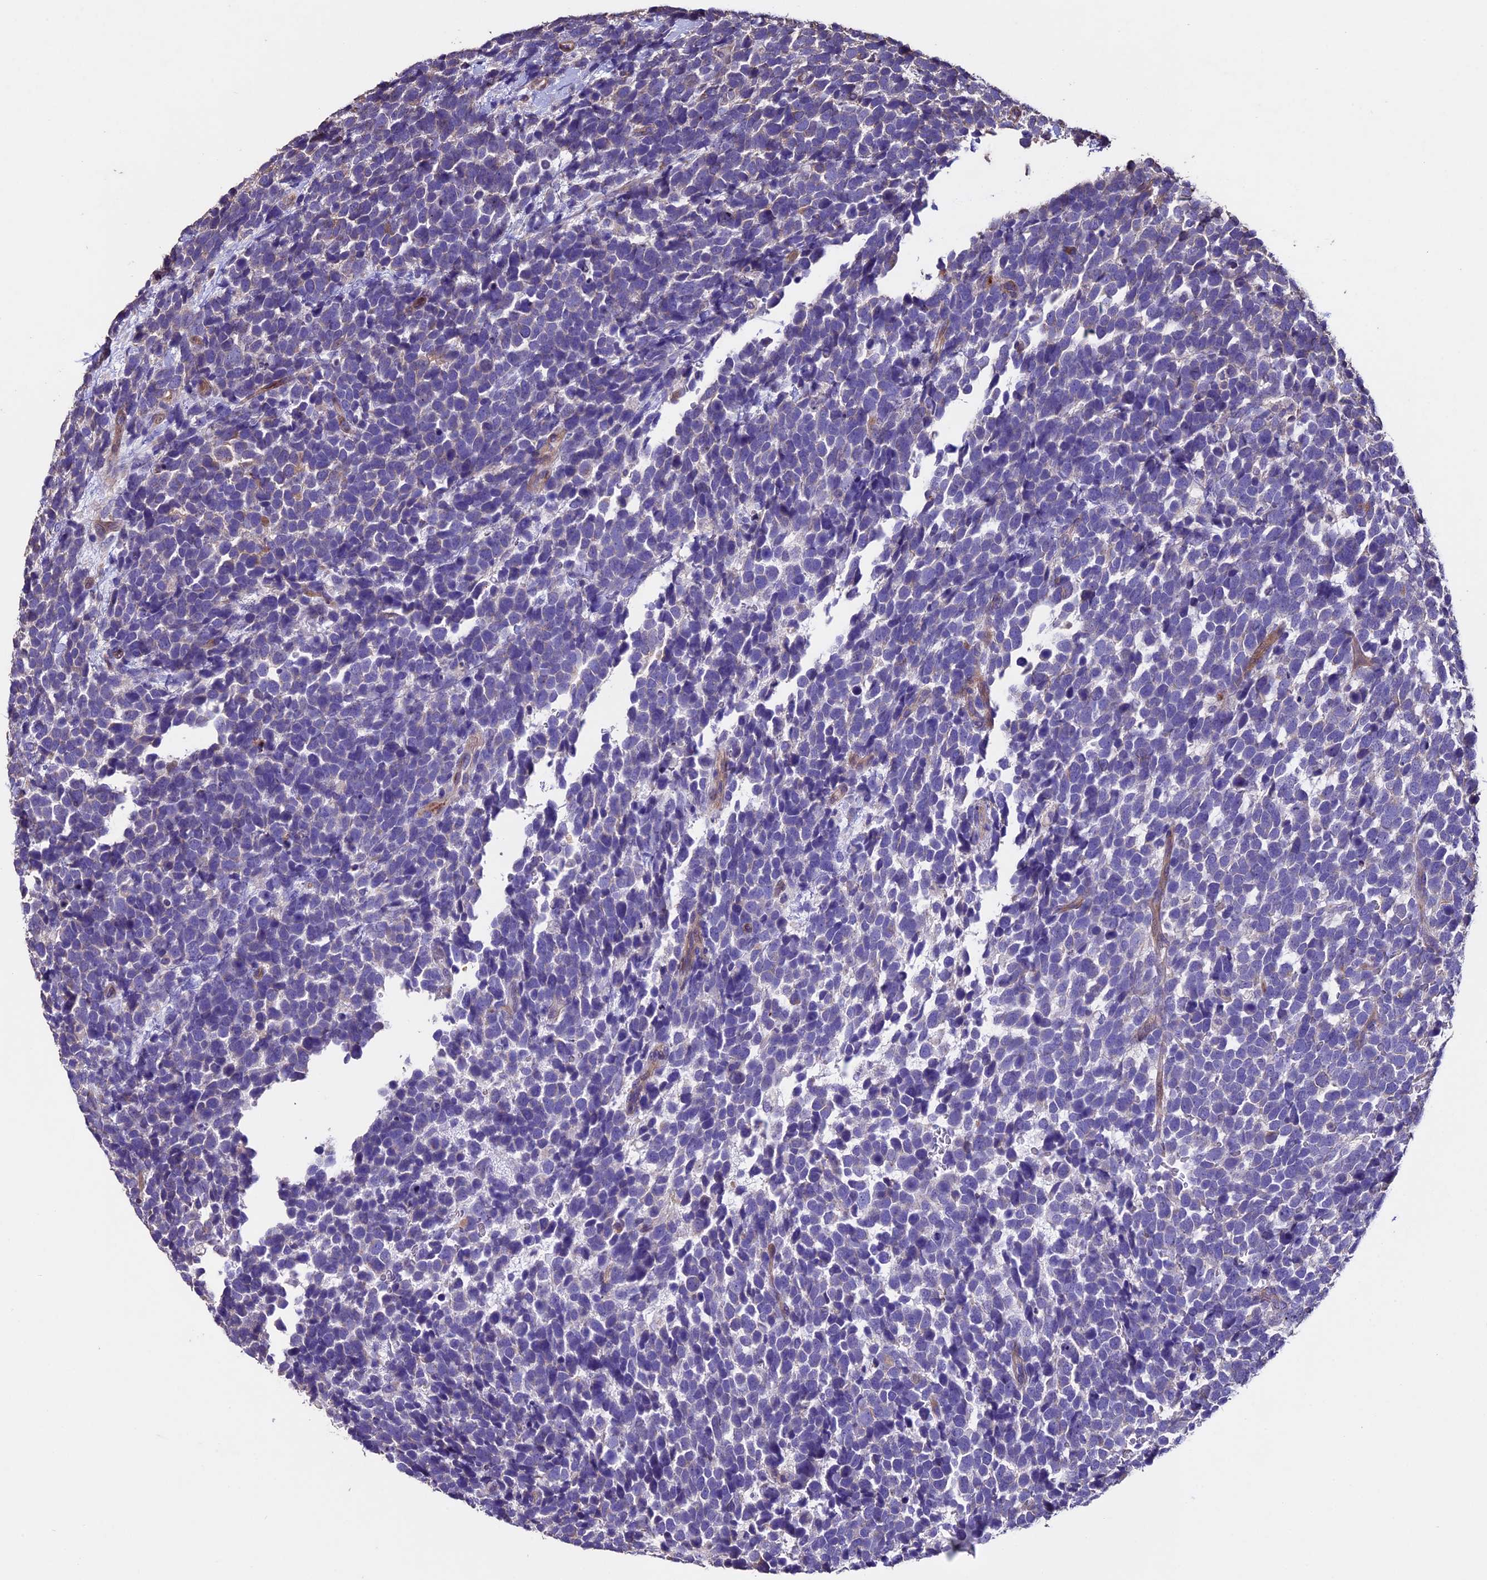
{"staining": {"intensity": "negative", "quantity": "none", "location": "none"}, "tissue": "urothelial cancer", "cell_type": "Tumor cells", "image_type": "cancer", "snomed": [{"axis": "morphology", "description": "Urothelial carcinoma, High grade"}, {"axis": "topography", "description": "Urinary bladder"}], "caption": "An immunohistochemistry (IHC) photomicrograph of urothelial cancer is shown. There is no staining in tumor cells of urothelial cancer.", "gene": "USB1", "patient": {"sex": "female", "age": 82}}